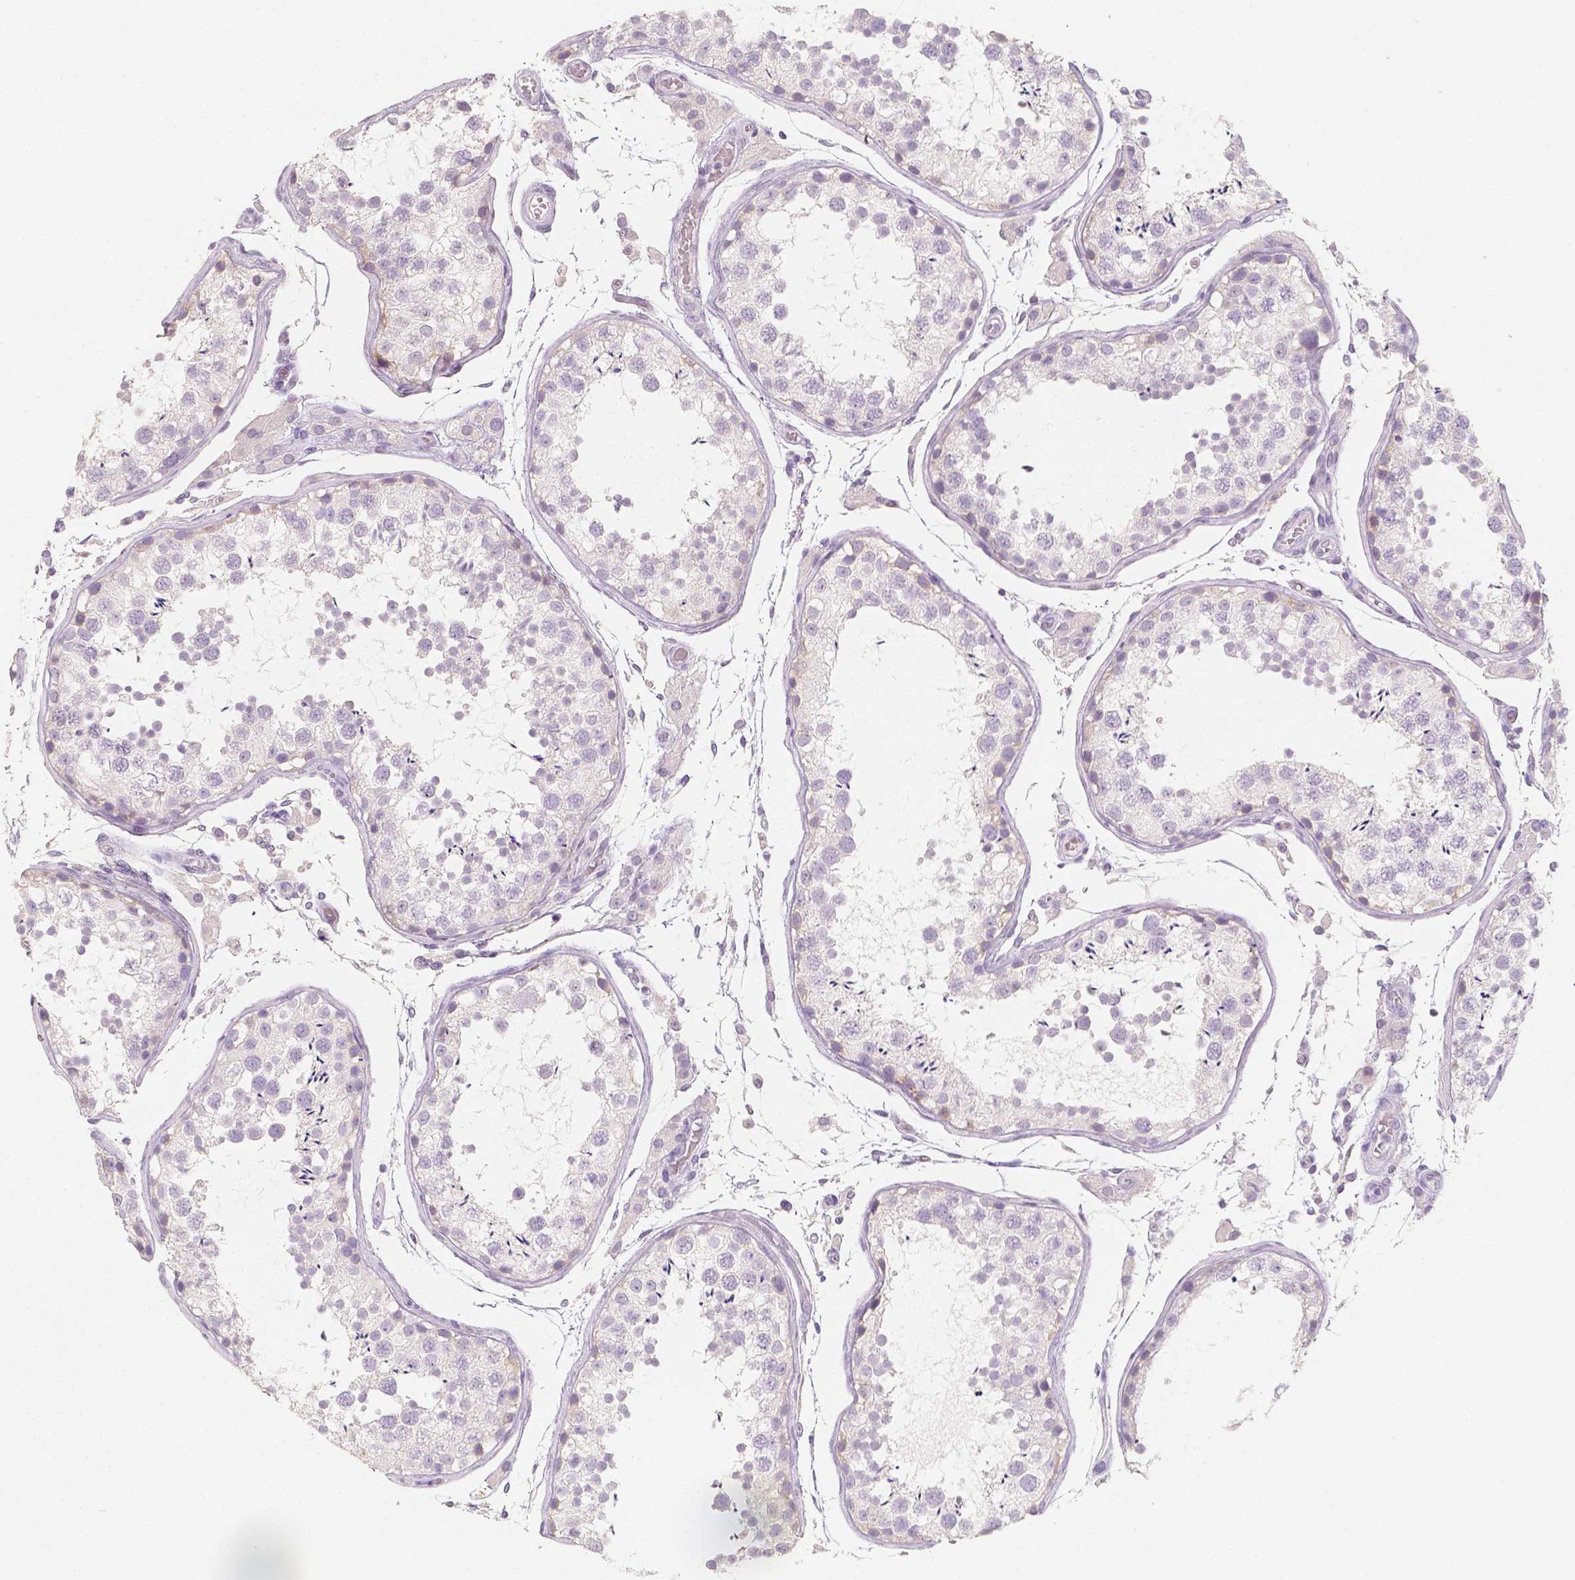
{"staining": {"intensity": "negative", "quantity": "none", "location": "none"}, "tissue": "testis", "cell_type": "Cells in seminiferous ducts", "image_type": "normal", "snomed": [{"axis": "morphology", "description": "Normal tissue, NOS"}, {"axis": "topography", "description": "Testis"}], "caption": "Cells in seminiferous ducts are negative for protein expression in benign human testis. Nuclei are stained in blue.", "gene": "NECAB2", "patient": {"sex": "male", "age": 29}}